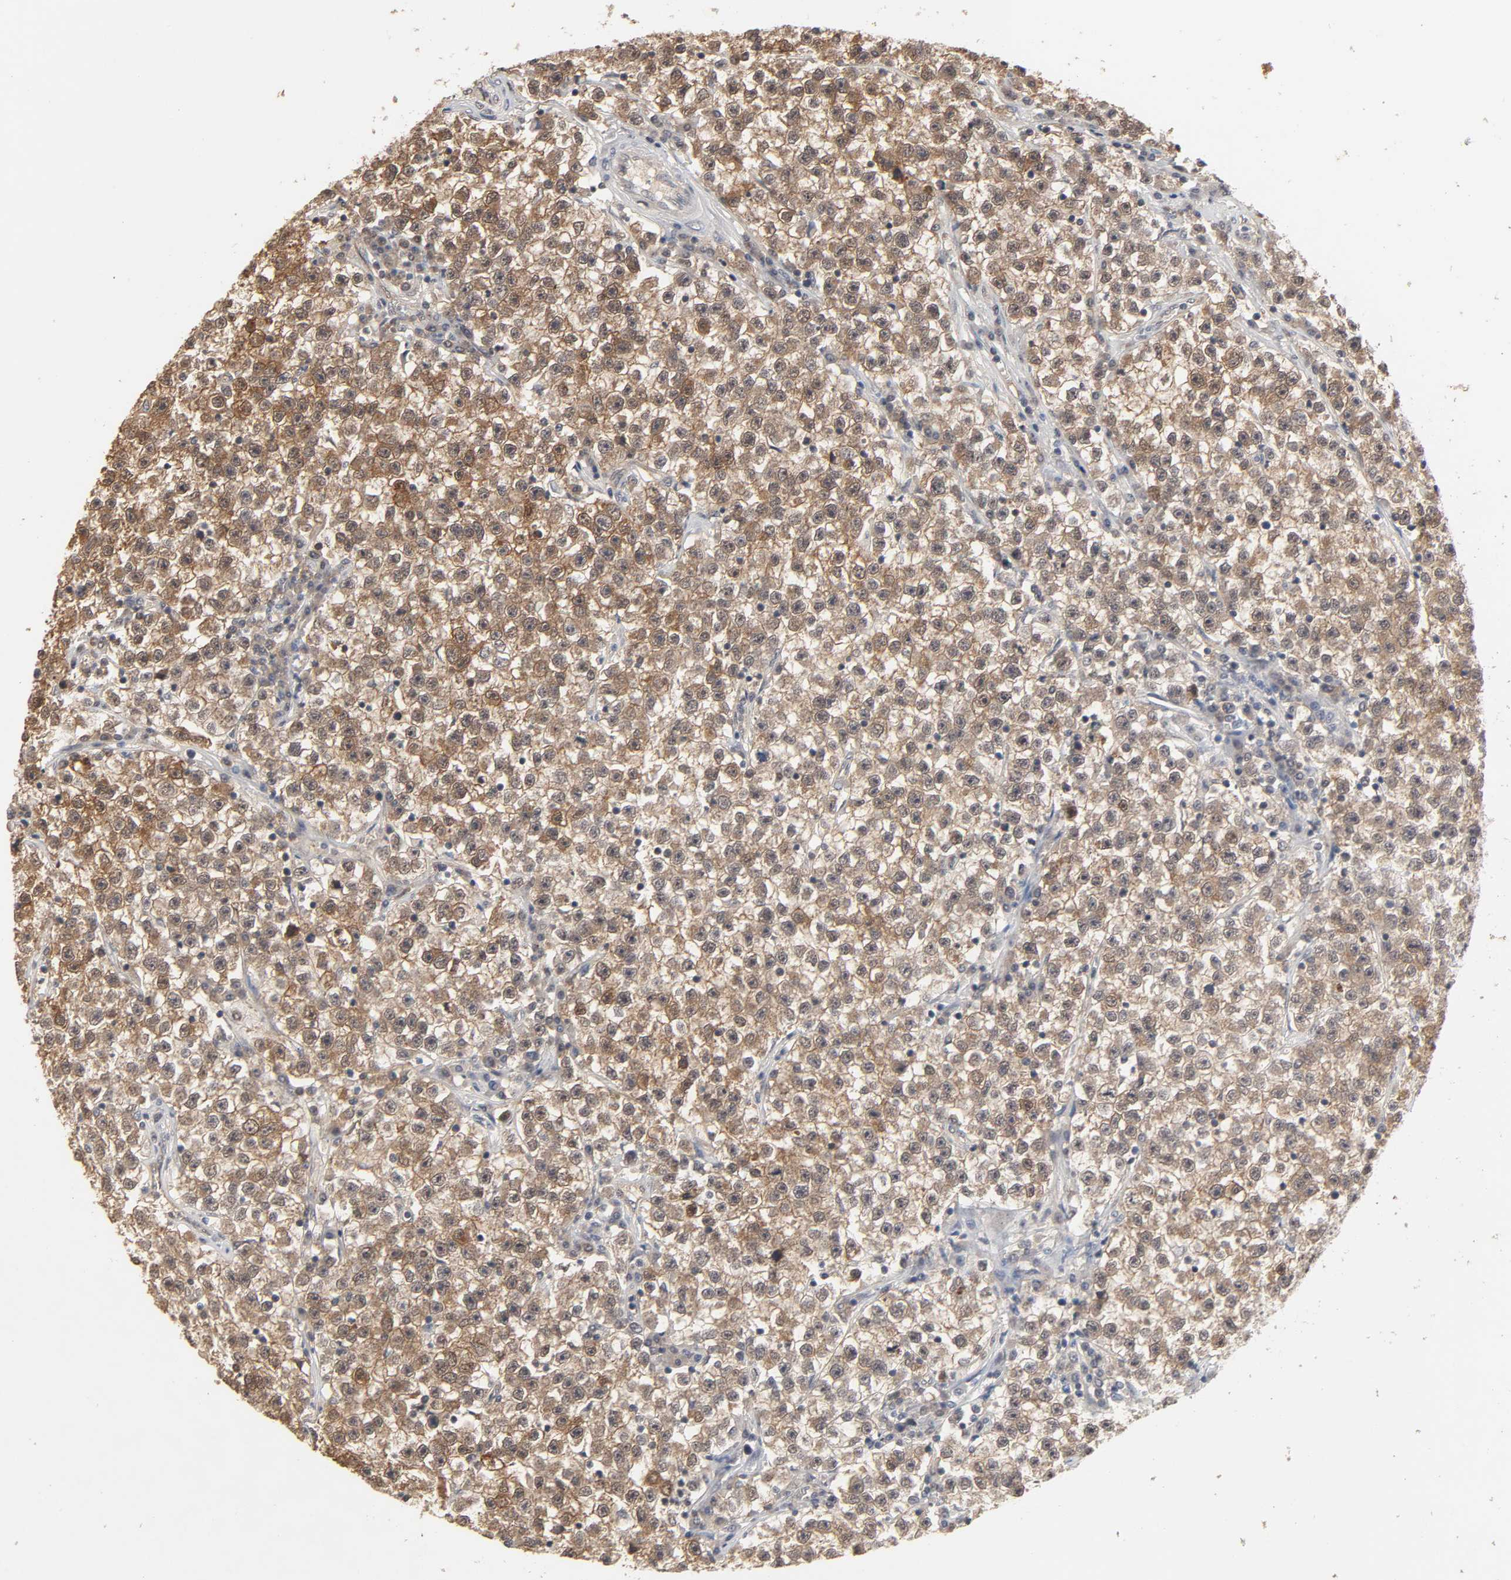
{"staining": {"intensity": "moderate", "quantity": ">75%", "location": "cytoplasmic/membranous,nuclear"}, "tissue": "testis cancer", "cell_type": "Tumor cells", "image_type": "cancer", "snomed": [{"axis": "morphology", "description": "Seminoma, NOS"}, {"axis": "topography", "description": "Testis"}], "caption": "Tumor cells reveal medium levels of moderate cytoplasmic/membranous and nuclear expression in approximately >75% of cells in human testis cancer (seminoma). (DAB IHC with brightfield microscopy, high magnification).", "gene": "HTR1E", "patient": {"sex": "male", "age": 22}}